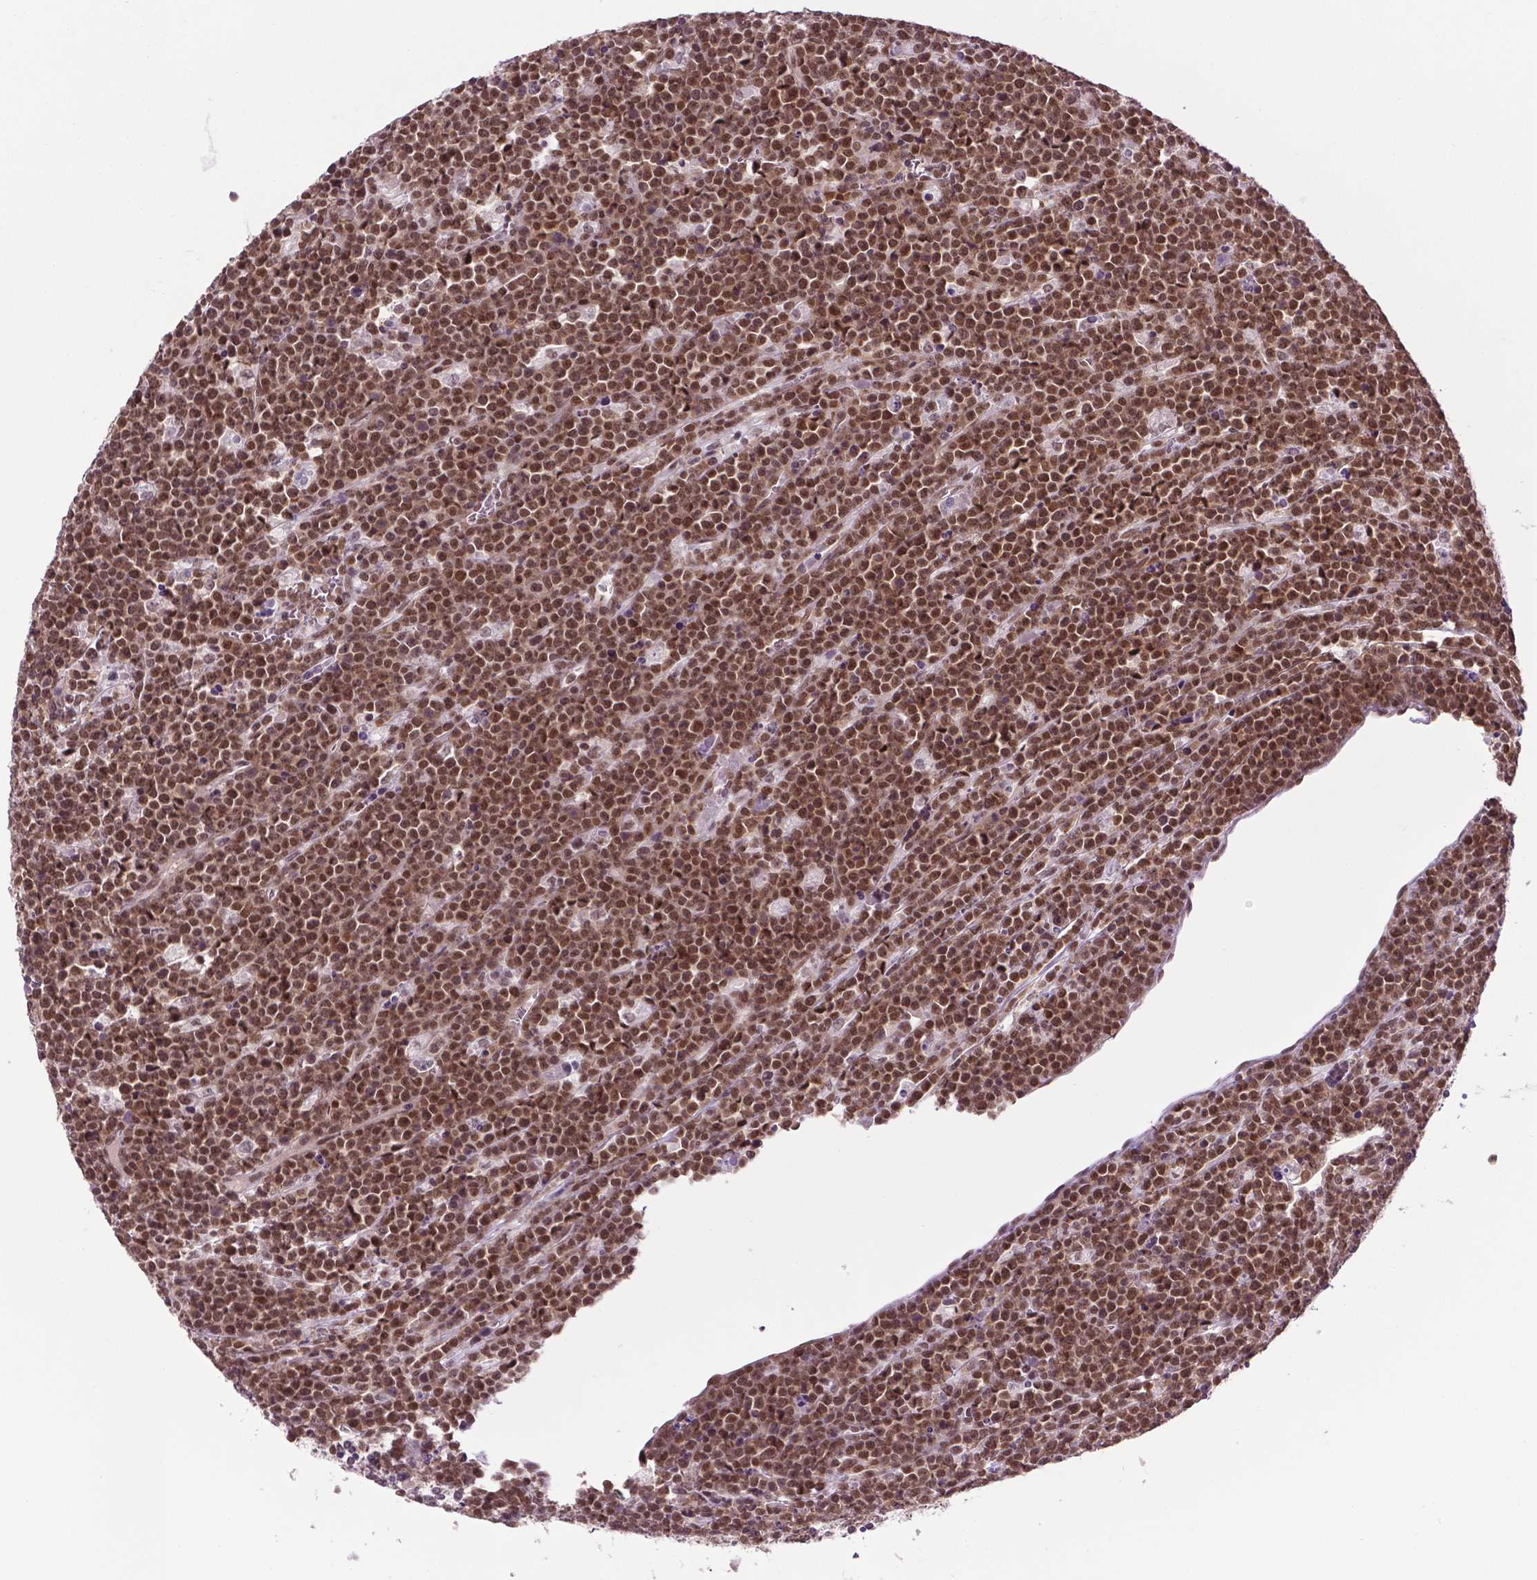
{"staining": {"intensity": "moderate", "quantity": ">75%", "location": "nuclear"}, "tissue": "lymphoma", "cell_type": "Tumor cells", "image_type": "cancer", "snomed": [{"axis": "morphology", "description": "Malignant lymphoma, non-Hodgkin's type, High grade"}, {"axis": "topography", "description": "Ovary"}], "caption": "Protein expression analysis of lymphoma demonstrates moderate nuclear positivity in approximately >75% of tumor cells.", "gene": "UBQLN4", "patient": {"sex": "female", "age": 56}}